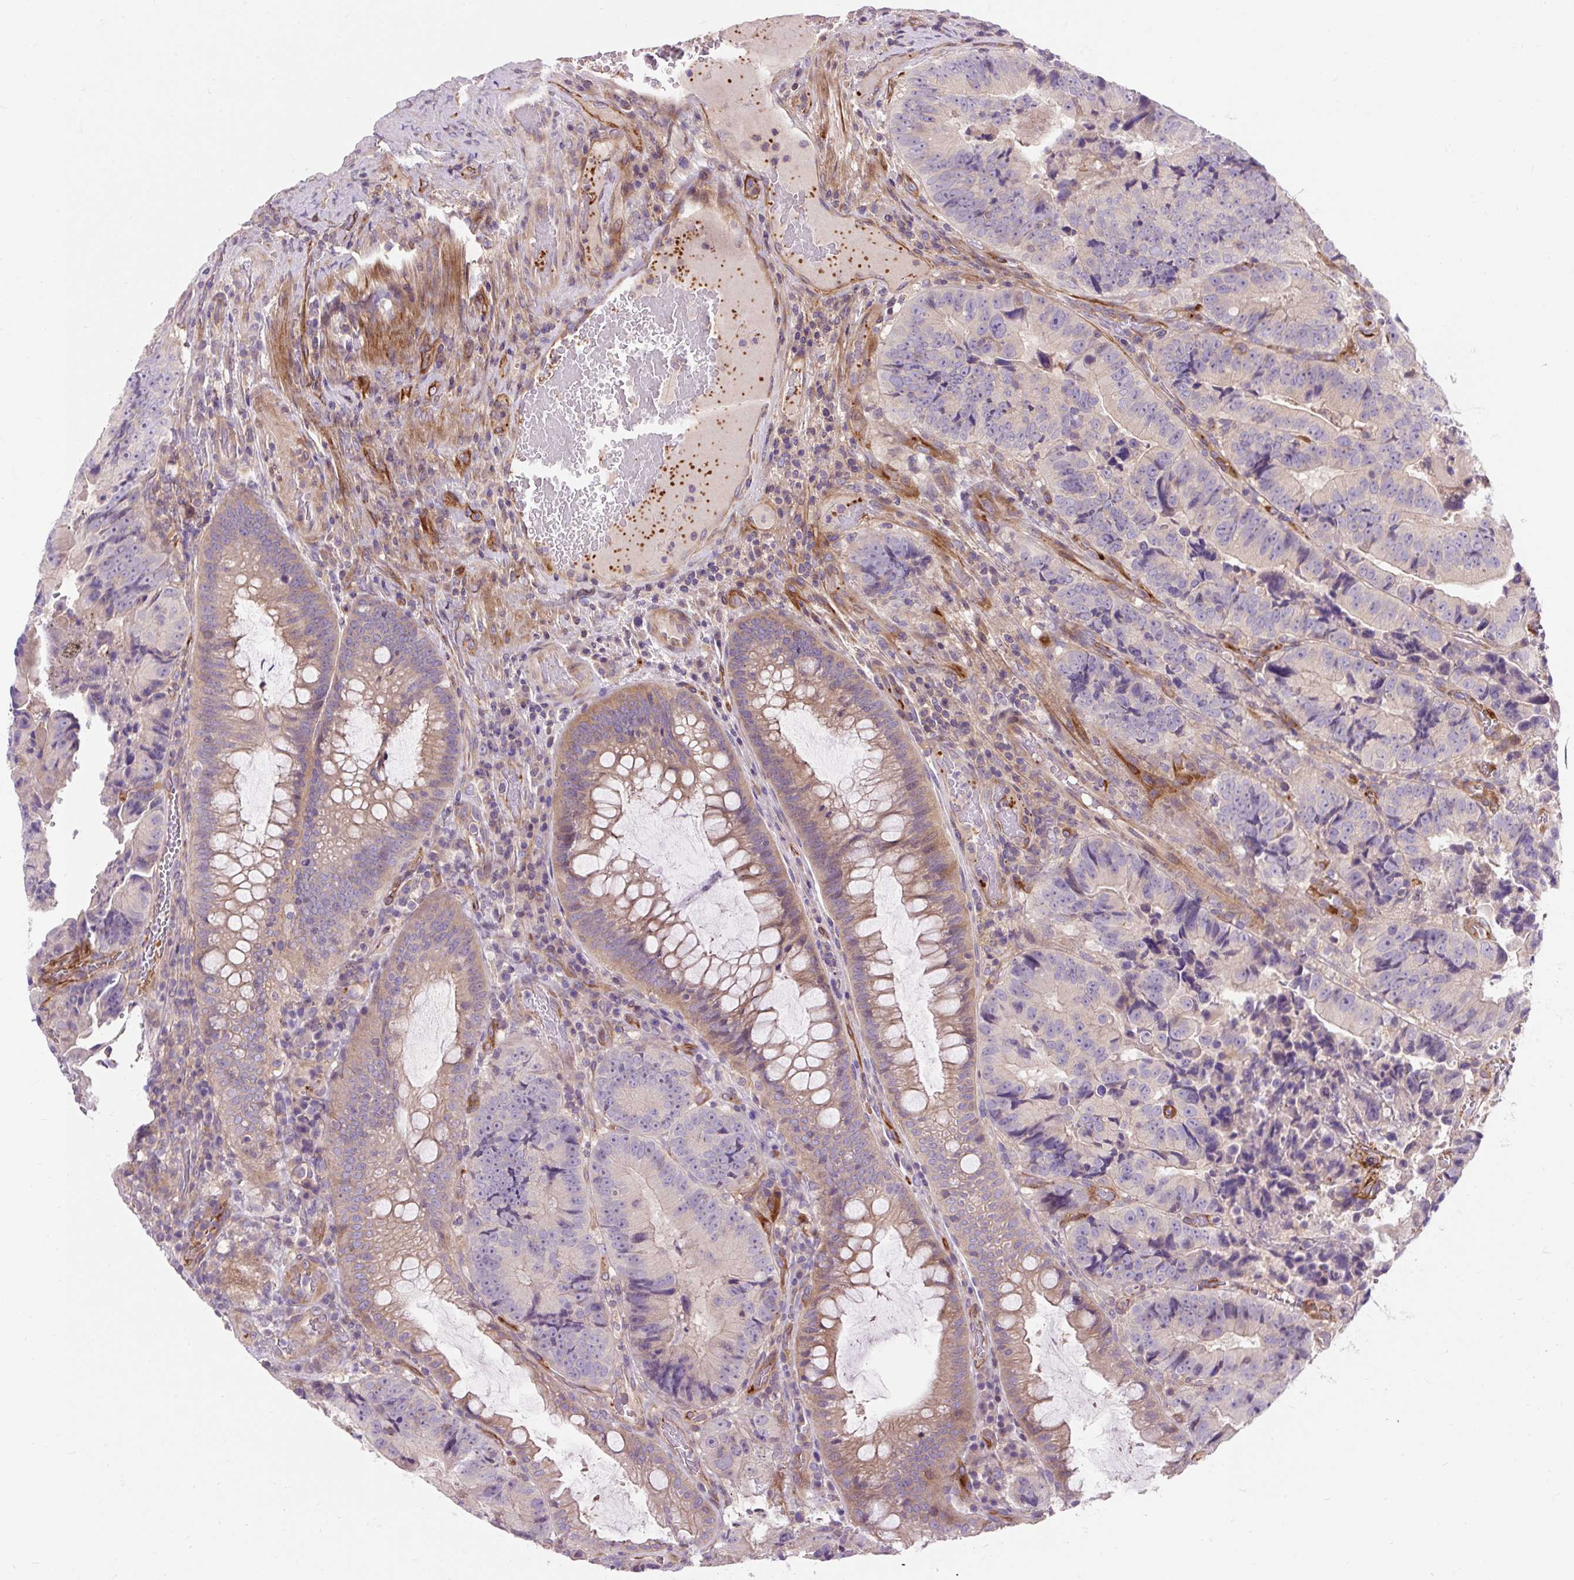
{"staining": {"intensity": "weak", "quantity": "<25%", "location": "cytoplasmic/membranous"}, "tissue": "colorectal cancer", "cell_type": "Tumor cells", "image_type": "cancer", "snomed": [{"axis": "morphology", "description": "Adenocarcinoma, NOS"}, {"axis": "topography", "description": "Colon"}], "caption": "Immunohistochemistry micrograph of neoplastic tissue: colorectal cancer stained with DAB (3,3'-diaminobenzidine) demonstrates no significant protein staining in tumor cells.", "gene": "PCDHGB3", "patient": {"sex": "female", "age": 86}}